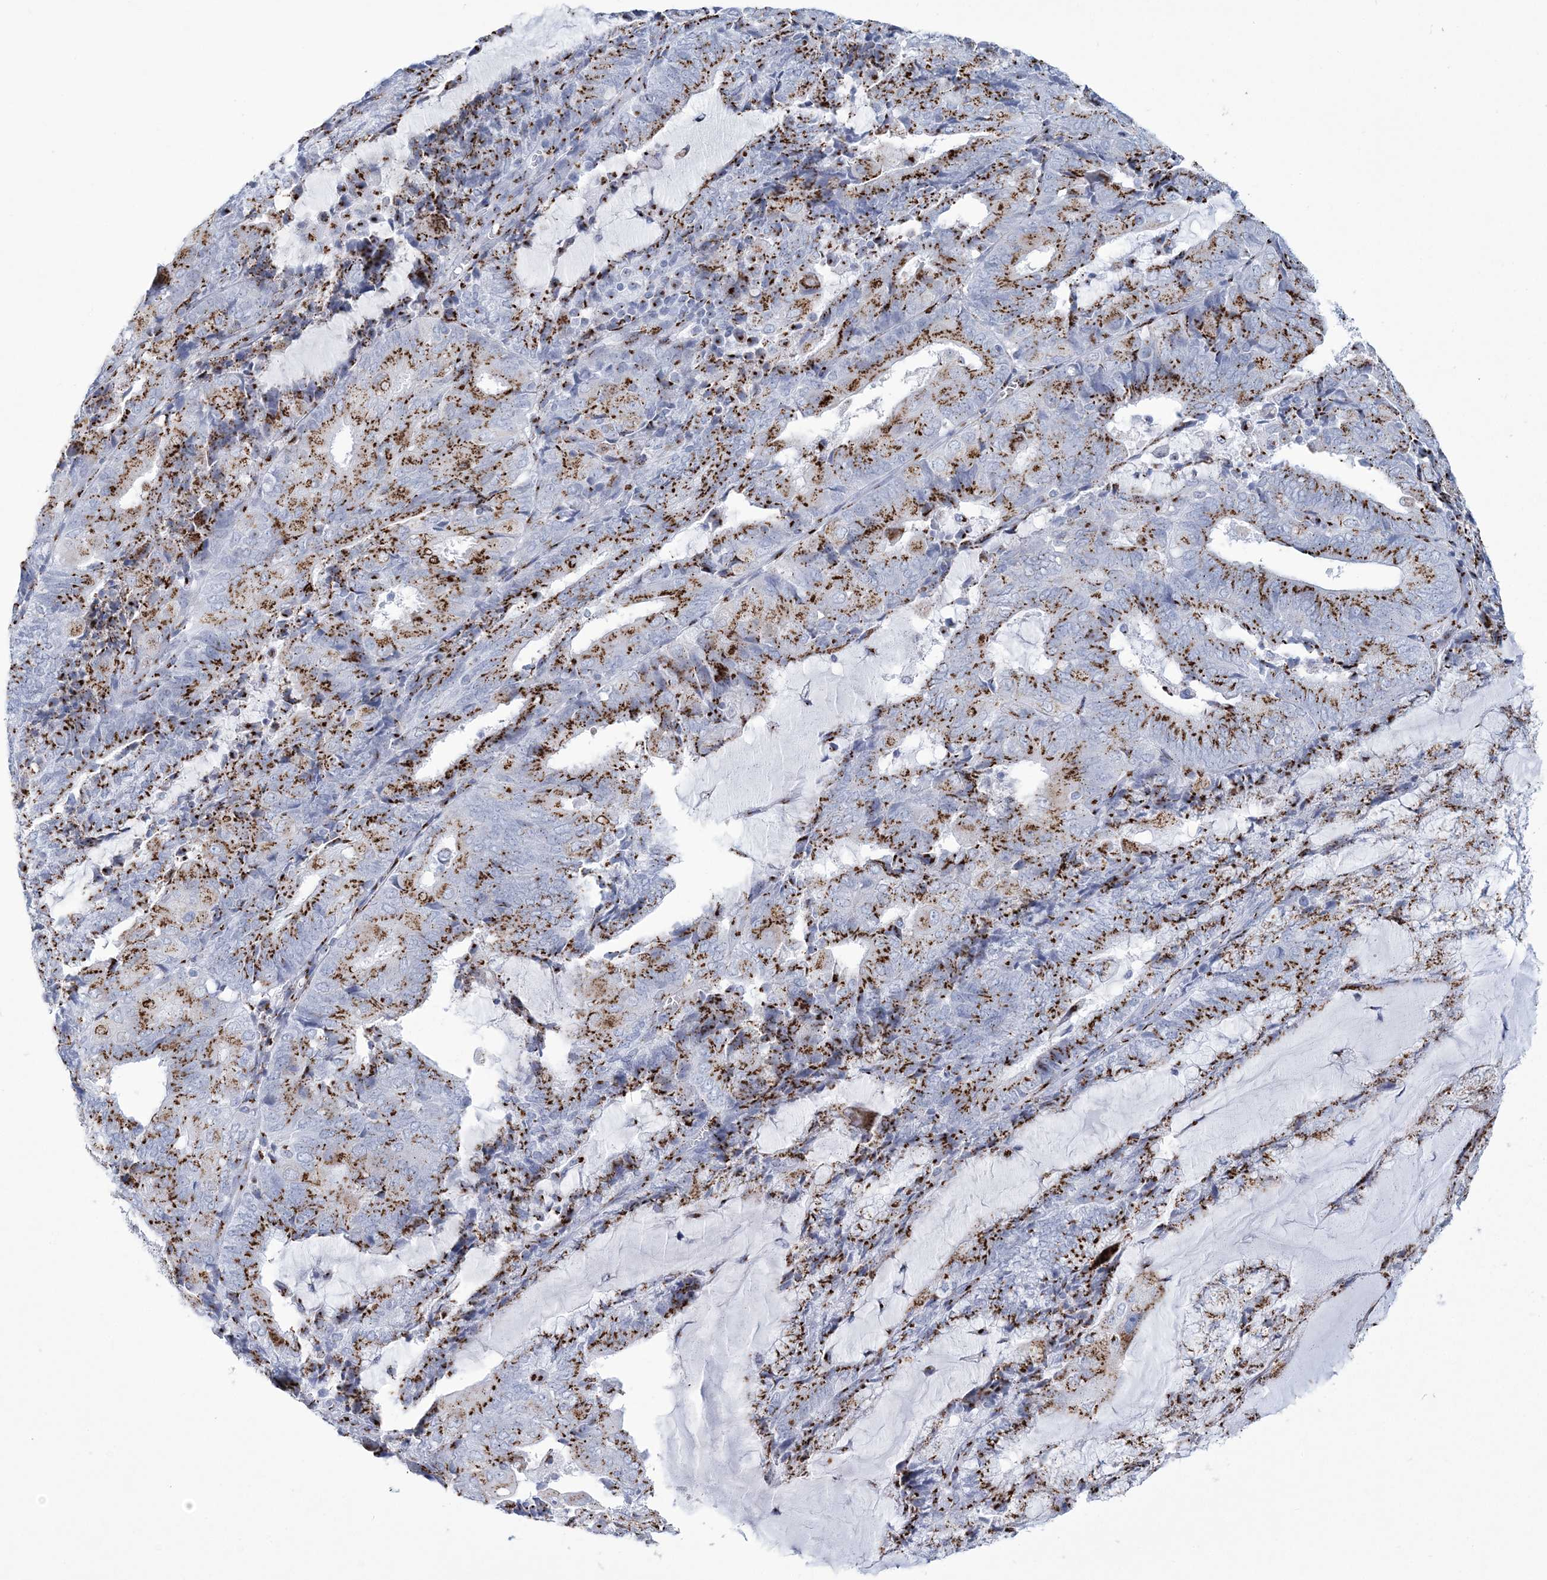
{"staining": {"intensity": "strong", "quantity": ">75%", "location": "cytoplasmic/membranous"}, "tissue": "endometrial cancer", "cell_type": "Tumor cells", "image_type": "cancer", "snomed": [{"axis": "morphology", "description": "Adenocarcinoma, NOS"}, {"axis": "topography", "description": "Endometrium"}], "caption": "Endometrial cancer stained for a protein reveals strong cytoplasmic/membranous positivity in tumor cells. Nuclei are stained in blue.", "gene": "SLX9", "patient": {"sex": "female", "age": 81}}